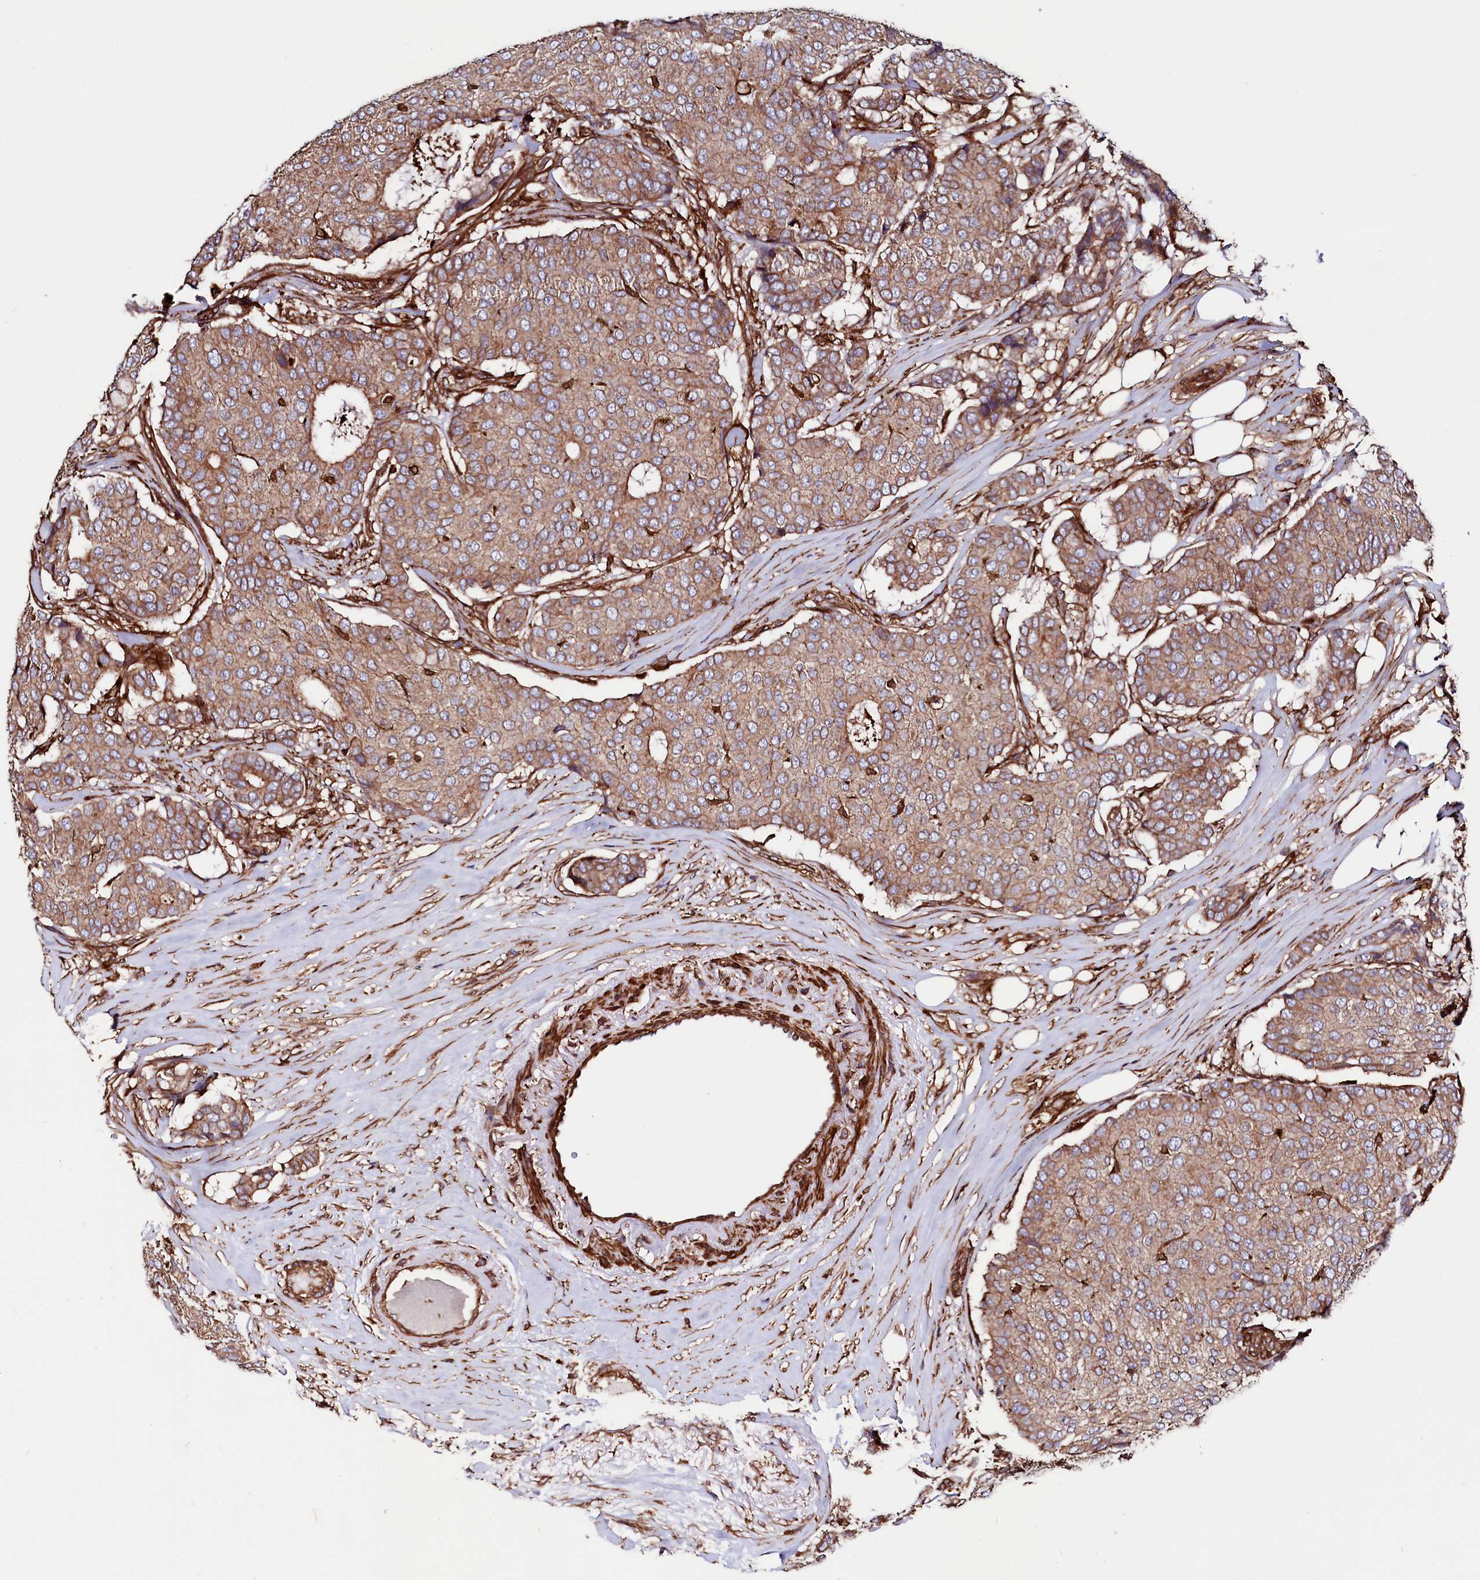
{"staining": {"intensity": "moderate", "quantity": ">75%", "location": "cytoplasmic/membranous"}, "tissue": "breast cancer", "cell_type": "Tumor cells", "image_type": "cancer", "snomed": [{"axis": "morphology", "description": "Duct carcinoma"}, {"axis": "topography", "description": "Breast"}], "caption": "Intraductal carcinoma (breast) stained with immunohistochemistry (IHC) demonstrates moderate cytoplasmic/membranous positivity in about >75% of tumor cells.", "gene": "STAMBPL1", "patient": {"sex": "female", "age": 75}}